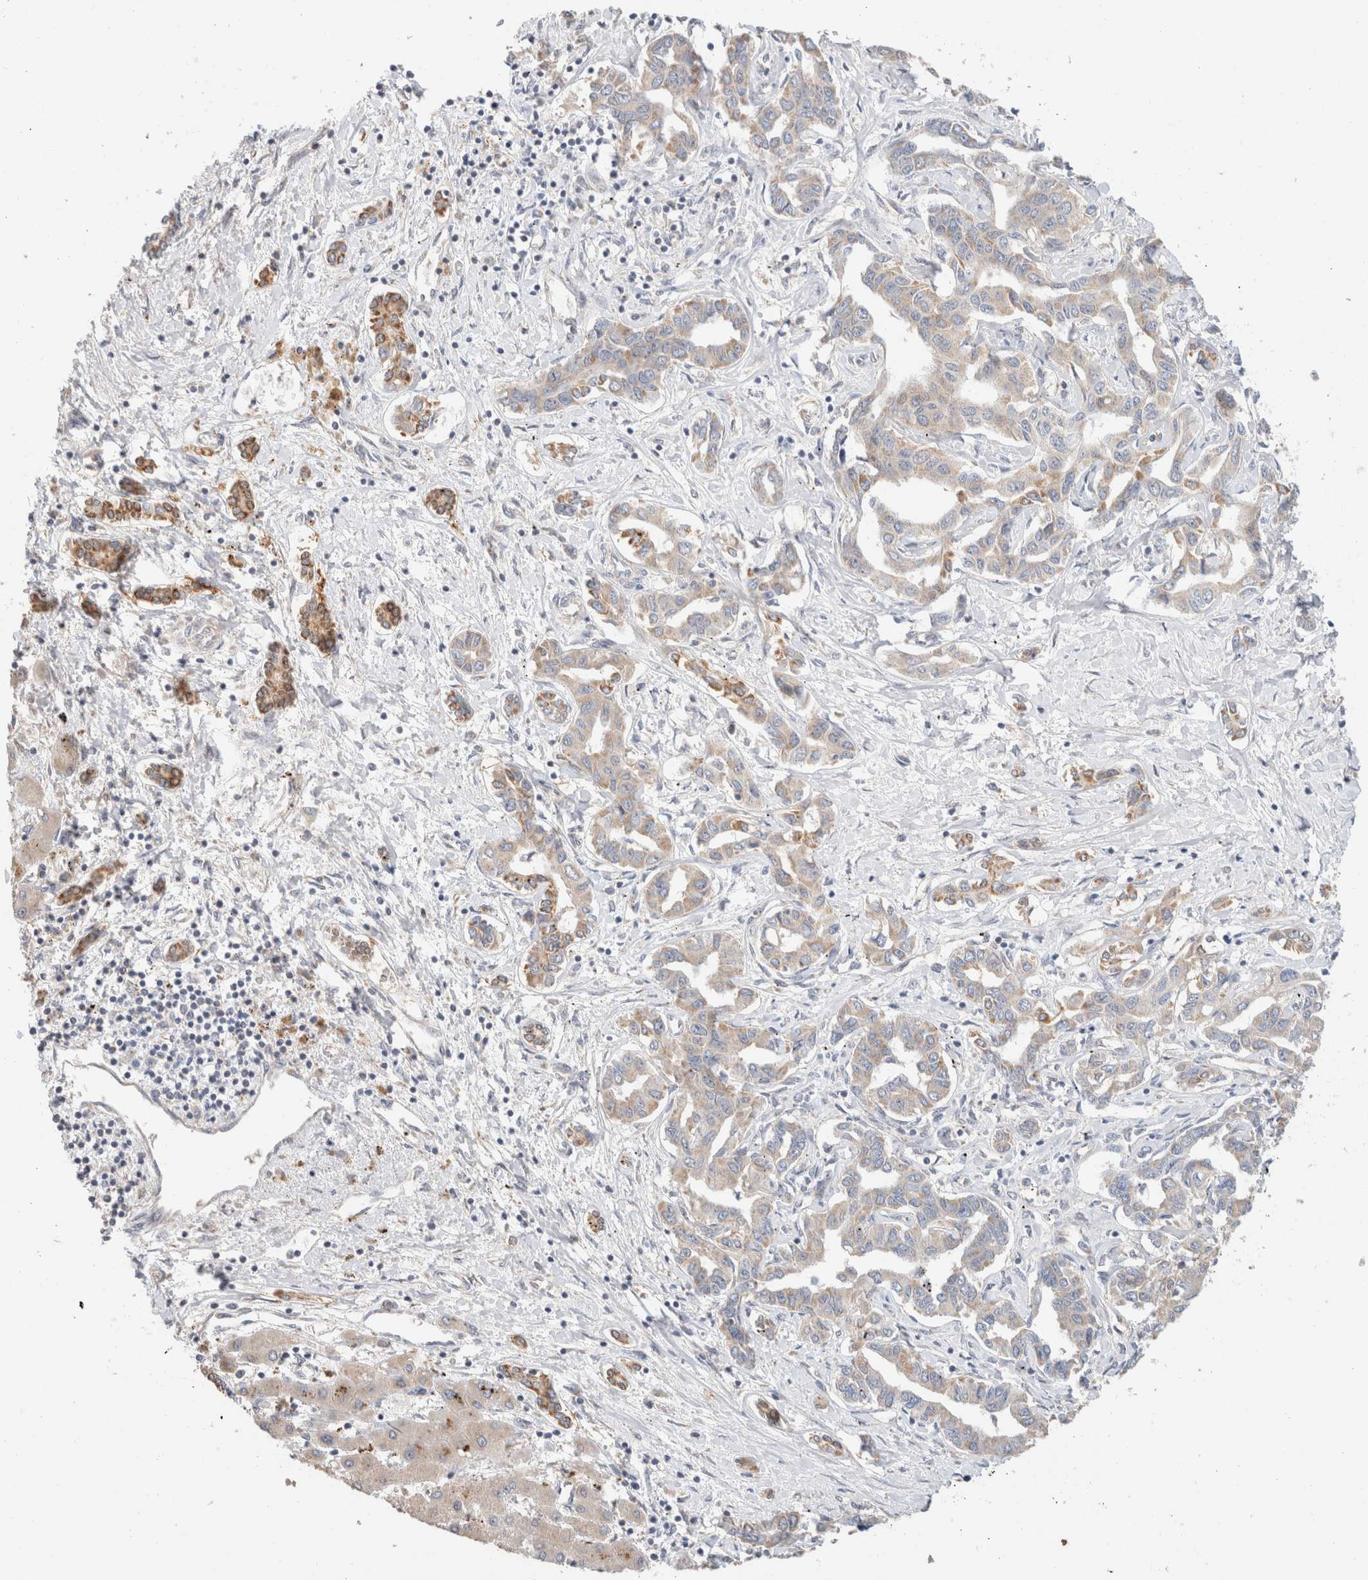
{"staining": {"intensity": "weak", "quantity": "<25%", "location": "cytoplasmic/membranous"}, "tissue": "liver cancer", "cell_type": "Tumor cells", "image_type": "cancer", "snomed": [{"axis": "morphology", "description": "Cholangiocarcinoma"}, {"axis": "topography", "description": "Liver"}], "caption": "Tumor cells show no significant protein positivity in liver cancer (cholangiocarcinoma).", "gene": "CA13", "patient": {"sex": "male", "age": 59}}